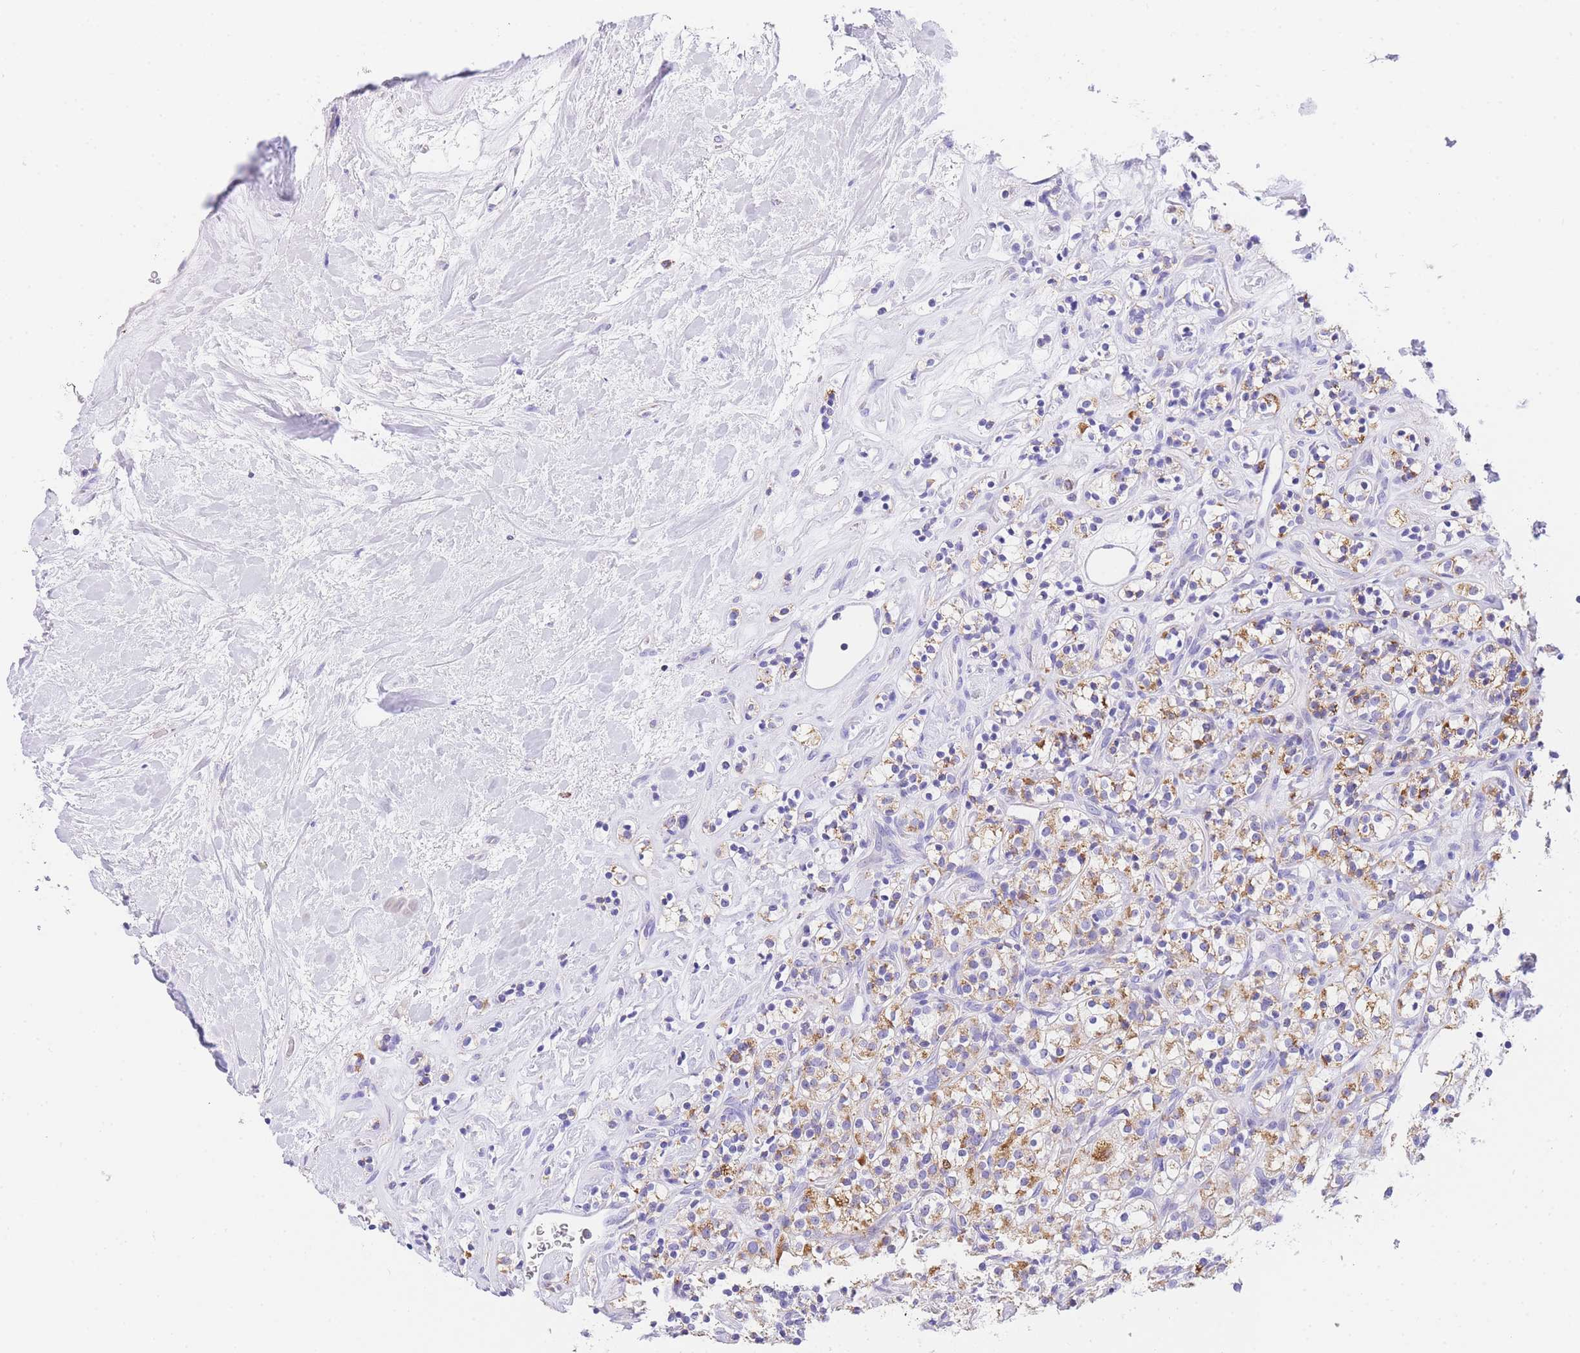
{"staining": {"intensity": "moderate", "quantity": "25%-75%", "location": "cytoplasmic/membranous"}, "tissue": "renal cancer", "cell_type": "Tumor cells", "image_type": "cancer", "snomed": [{"axis": "morphology", "description": "Adenocarcinoma, NOS"}, {"axis": "topography", "description": "Kidney"}], "caption": "This is an image of immunohistochemistry staining of adenocarcinoma (renal), which shows moderate positivity in the cytoplasmic/membranous of tumor cells.", "gene": "NKD2", "patient": {"sex": "male", "age": 77}}